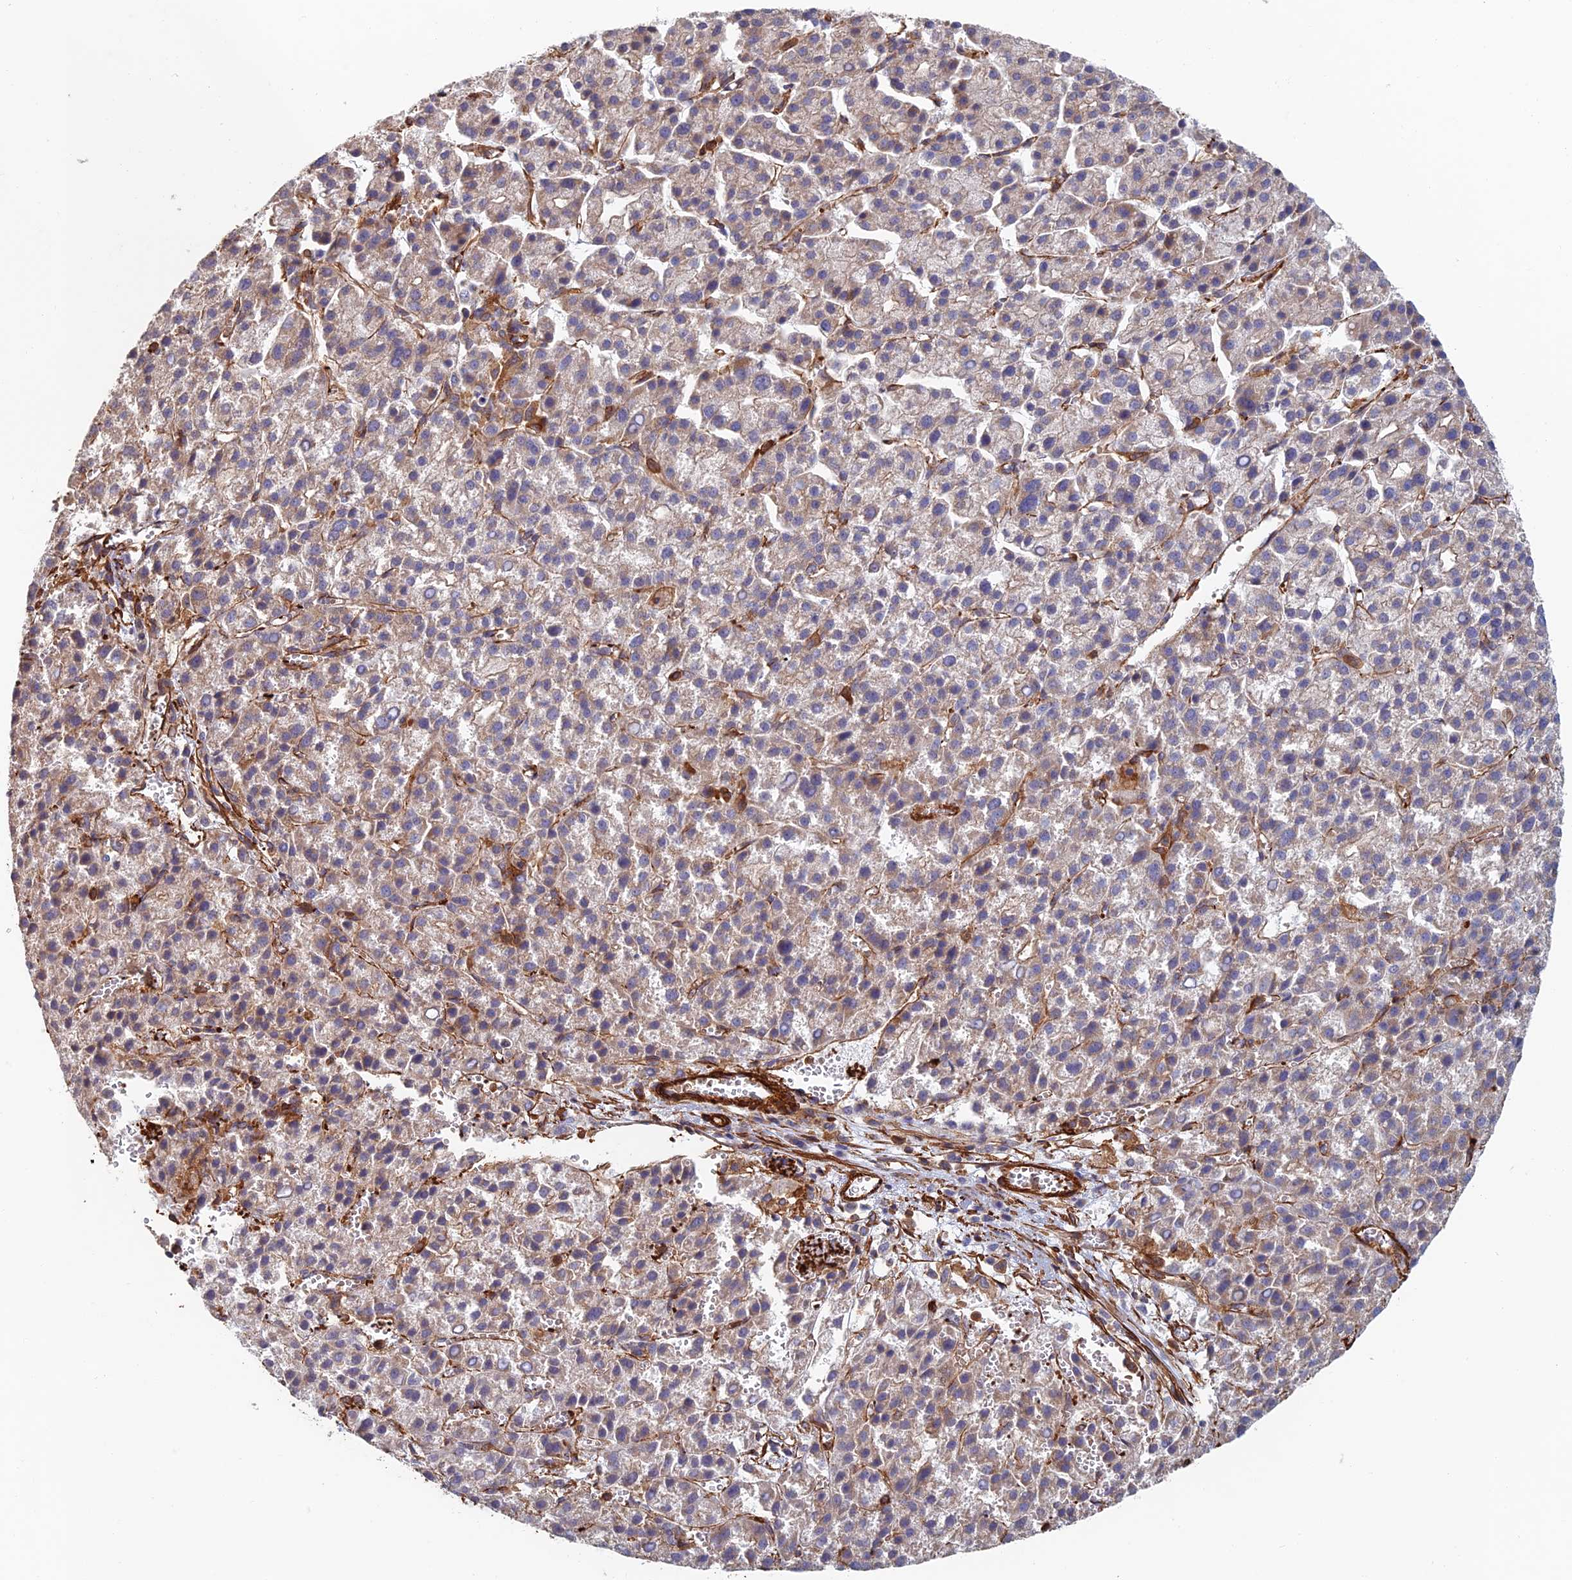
{"staining": {"intensity": "weak", "quantity": "25%-75%", "location": "cytoplasmic/membranous"}, "tissue": "liver cancer", "cell_type": "Tumor cells", "image_type": "cancer", "snomed": [{"axis": "morphology", "description": "Carcinoma, Hepatocellular, NOS"}, {"axis": "topography", "description": "Liver"}], "caption": "This is an image of immunohistochemistry (IHC) staining of liver cancer, which shows weak staining in the cytoplasmic/membranous of tumor cells.", "gene": "PAK4", "patient": {"sex": "female", "age": 58}}